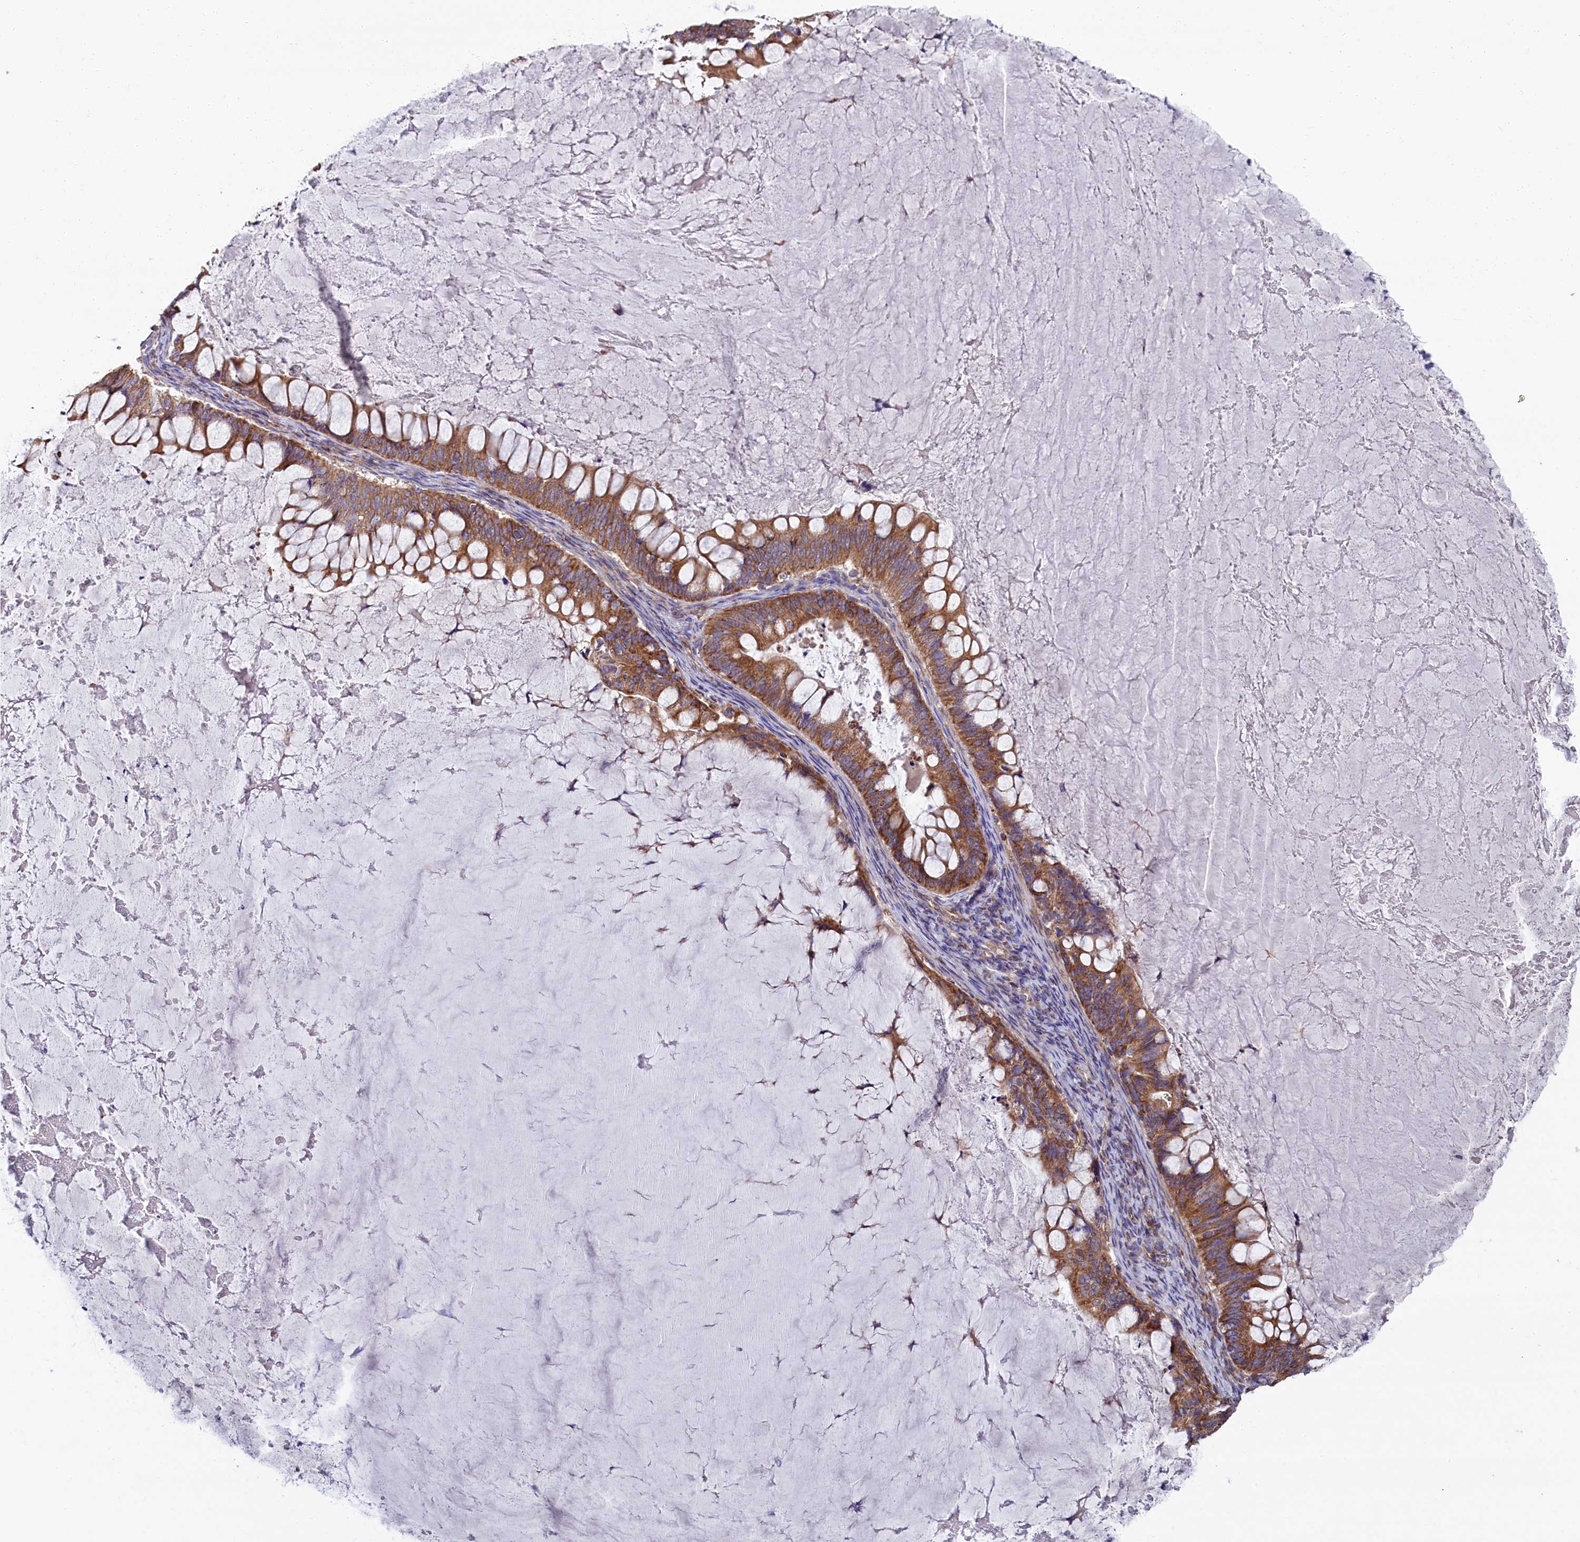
{"staining": {"intensity": "moderate", "quantity": ">75%", "location": "cytoplasmic/membranous"}, "tissue": "ovarian cancer", "cell_type": "Tumor cells", "image_type": "cancer", "snomed": [{"axis": "morphology", "description": "Cystadenocarcinoma, mucinous, NOS"}, {"axis": "topography", "description": "Ovary"}], "caption": "A micrograph of human mucinous cystadenocarcinoma (ovarian) stained for a protein exhibits moderate cytoplasmic/membranous brown staining in tumor cells.", "gene": "ZSWIM1", "patient": {"sex": "female", "age": 61}}